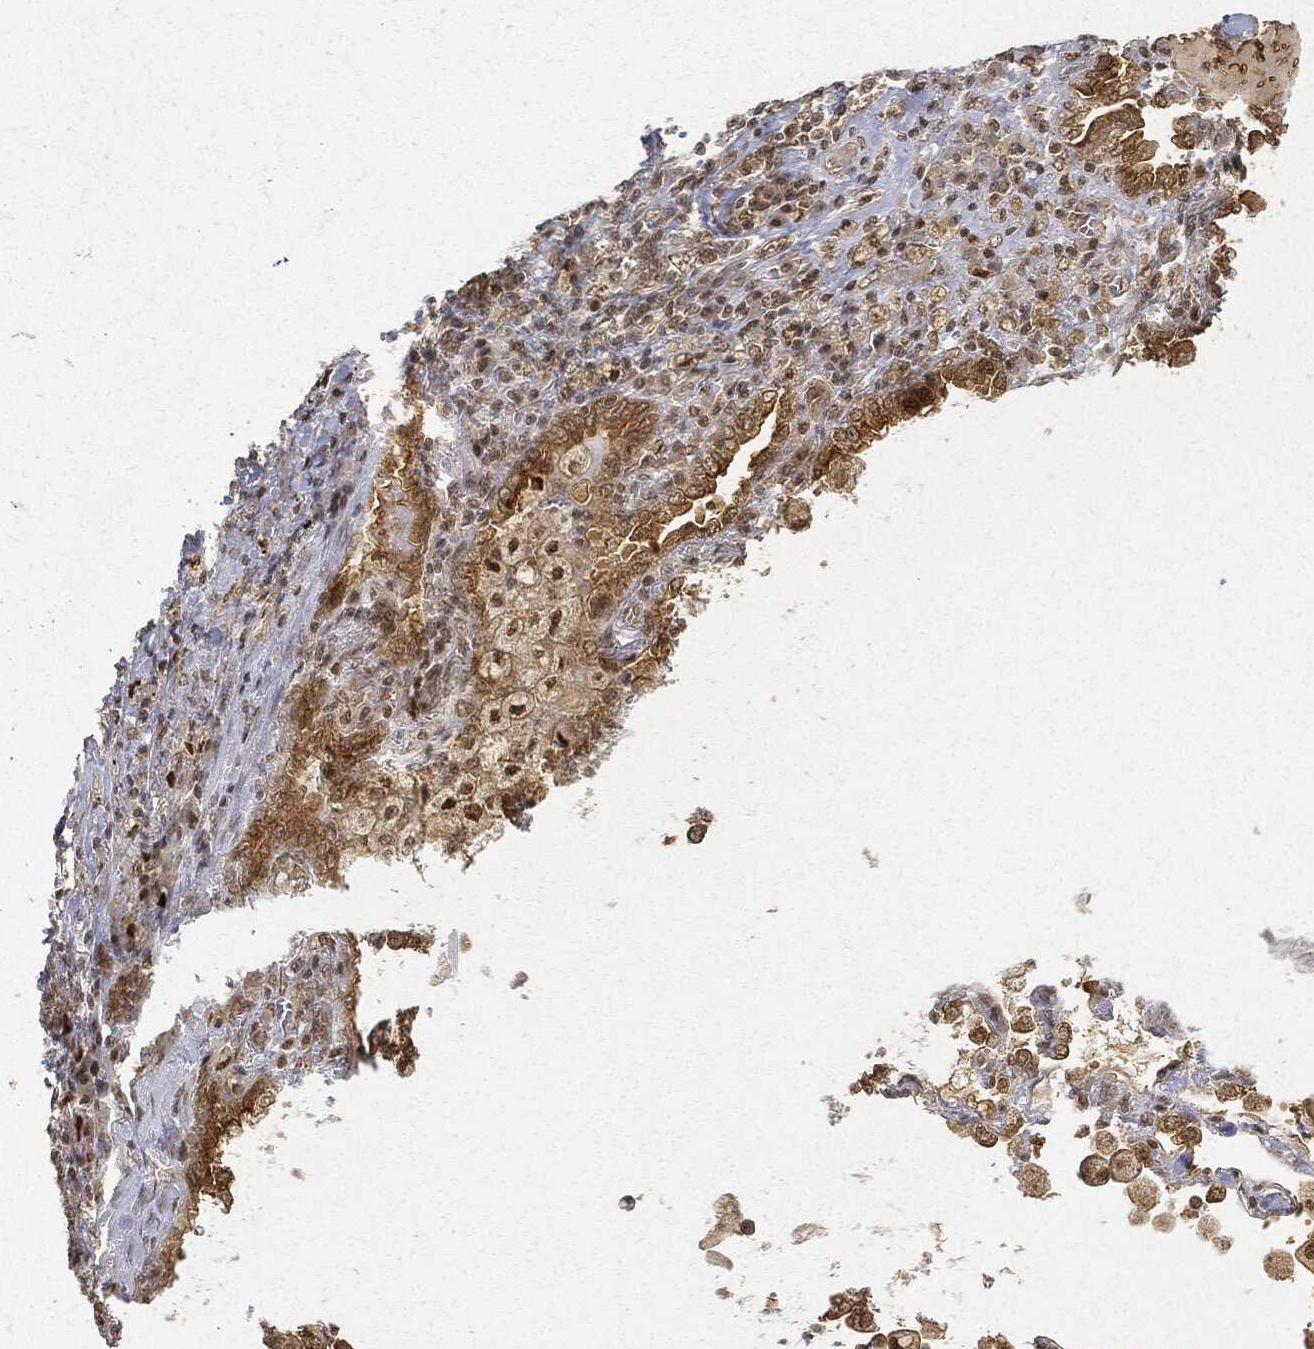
{"staining": {"intensity": "moderate", "quantity": ">75%", "location": "cytoplasmic/membranous,nuclear"}, "tissue": "lung cancer", "cell_type": "Tumor cells", "image_type": "cancer", "snomed": [{"axis": "morphology", "description": "Adenocarcinoma, NOS"}, {"axis": "topography", "description": "Lung"}], "caption": "A high-resolution image shows IHC staining of lung adenocarcinoma, which demonstrates moderate cytoplasmic/membranous and nuclear staining in approximately >75% of tumor cells.", "gene": "CIB1", "patient": {"sex": "female", "age": 61}}